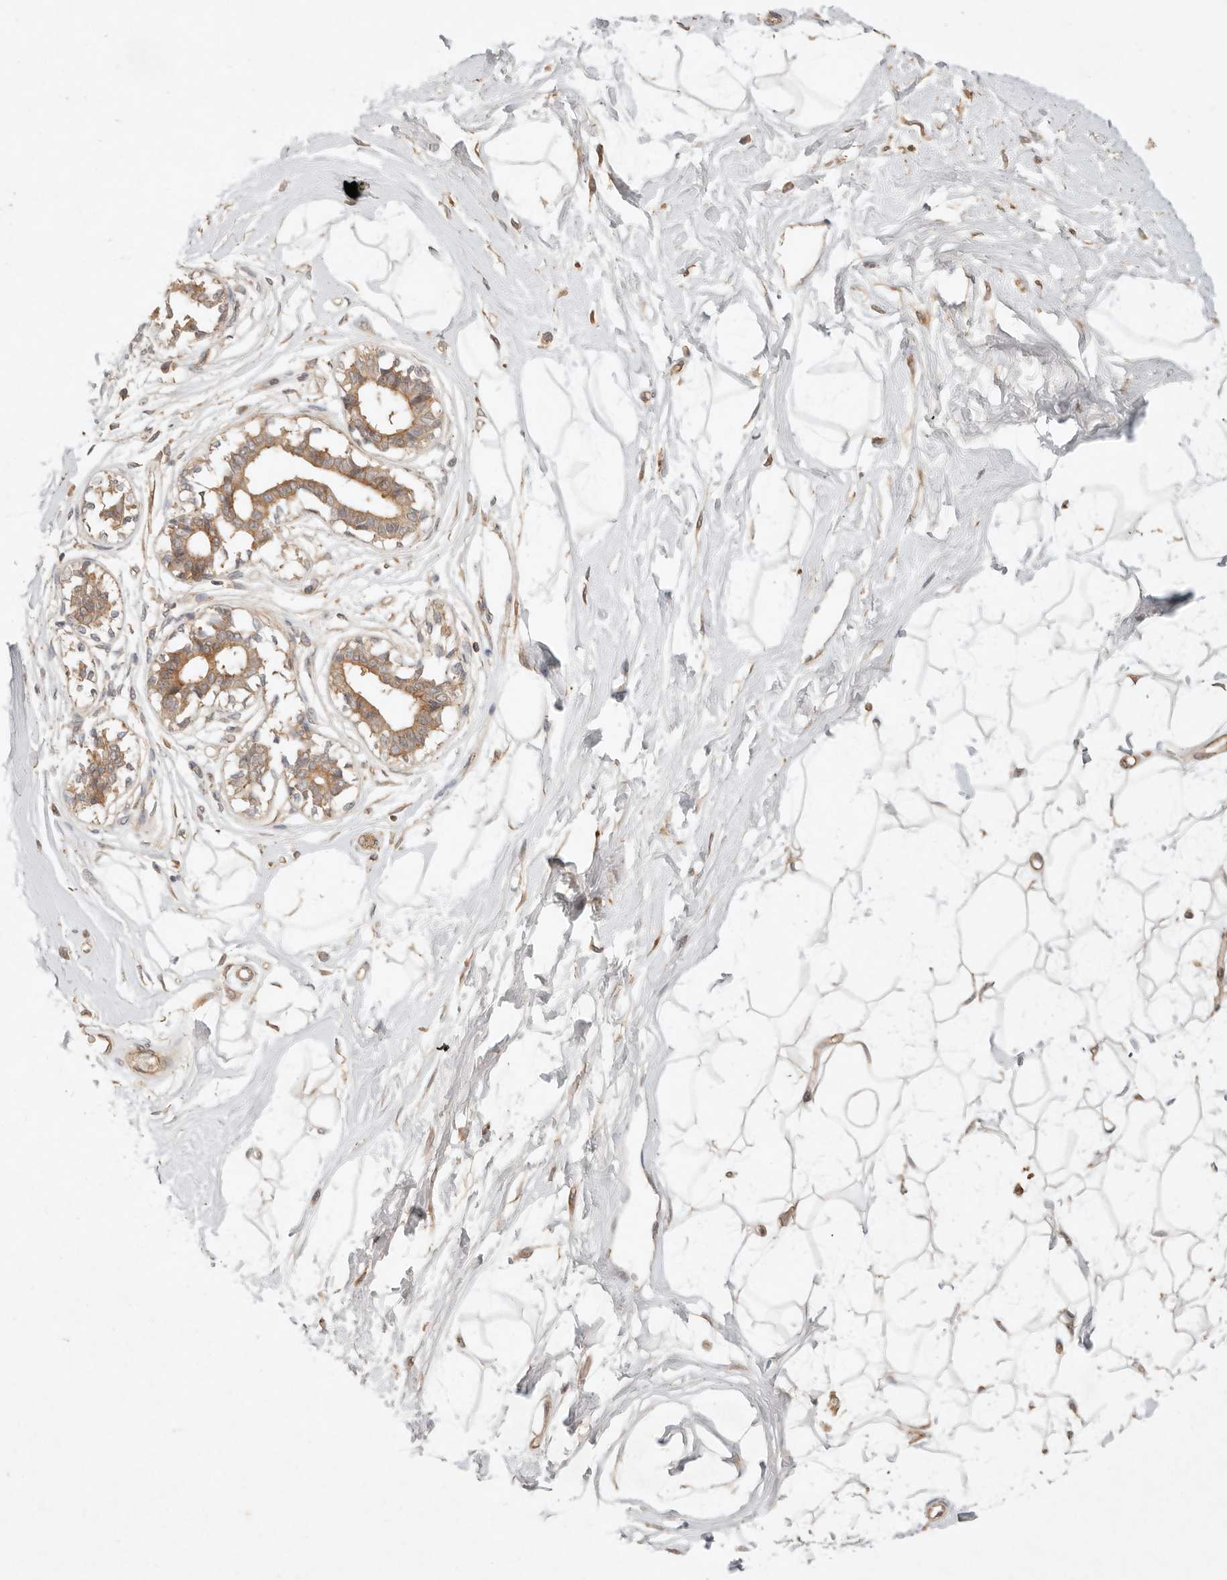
{"staining": {"intensity": "negative", "quantity": "none", "location": "none"}, "tissue": "breast", "cell_type": "Adipocytes", "image_type": "normal", "snomed": [{"axis": "morphology", "description": "Normal tissue, NOS"}, {"axis": "topography", "description": "Breast"}], "caption": "The IHC micrograph has no significant staining in adipocytes of breast.", "gene": "HECTD3", "patient": {"sex": "female", "age": 45}}